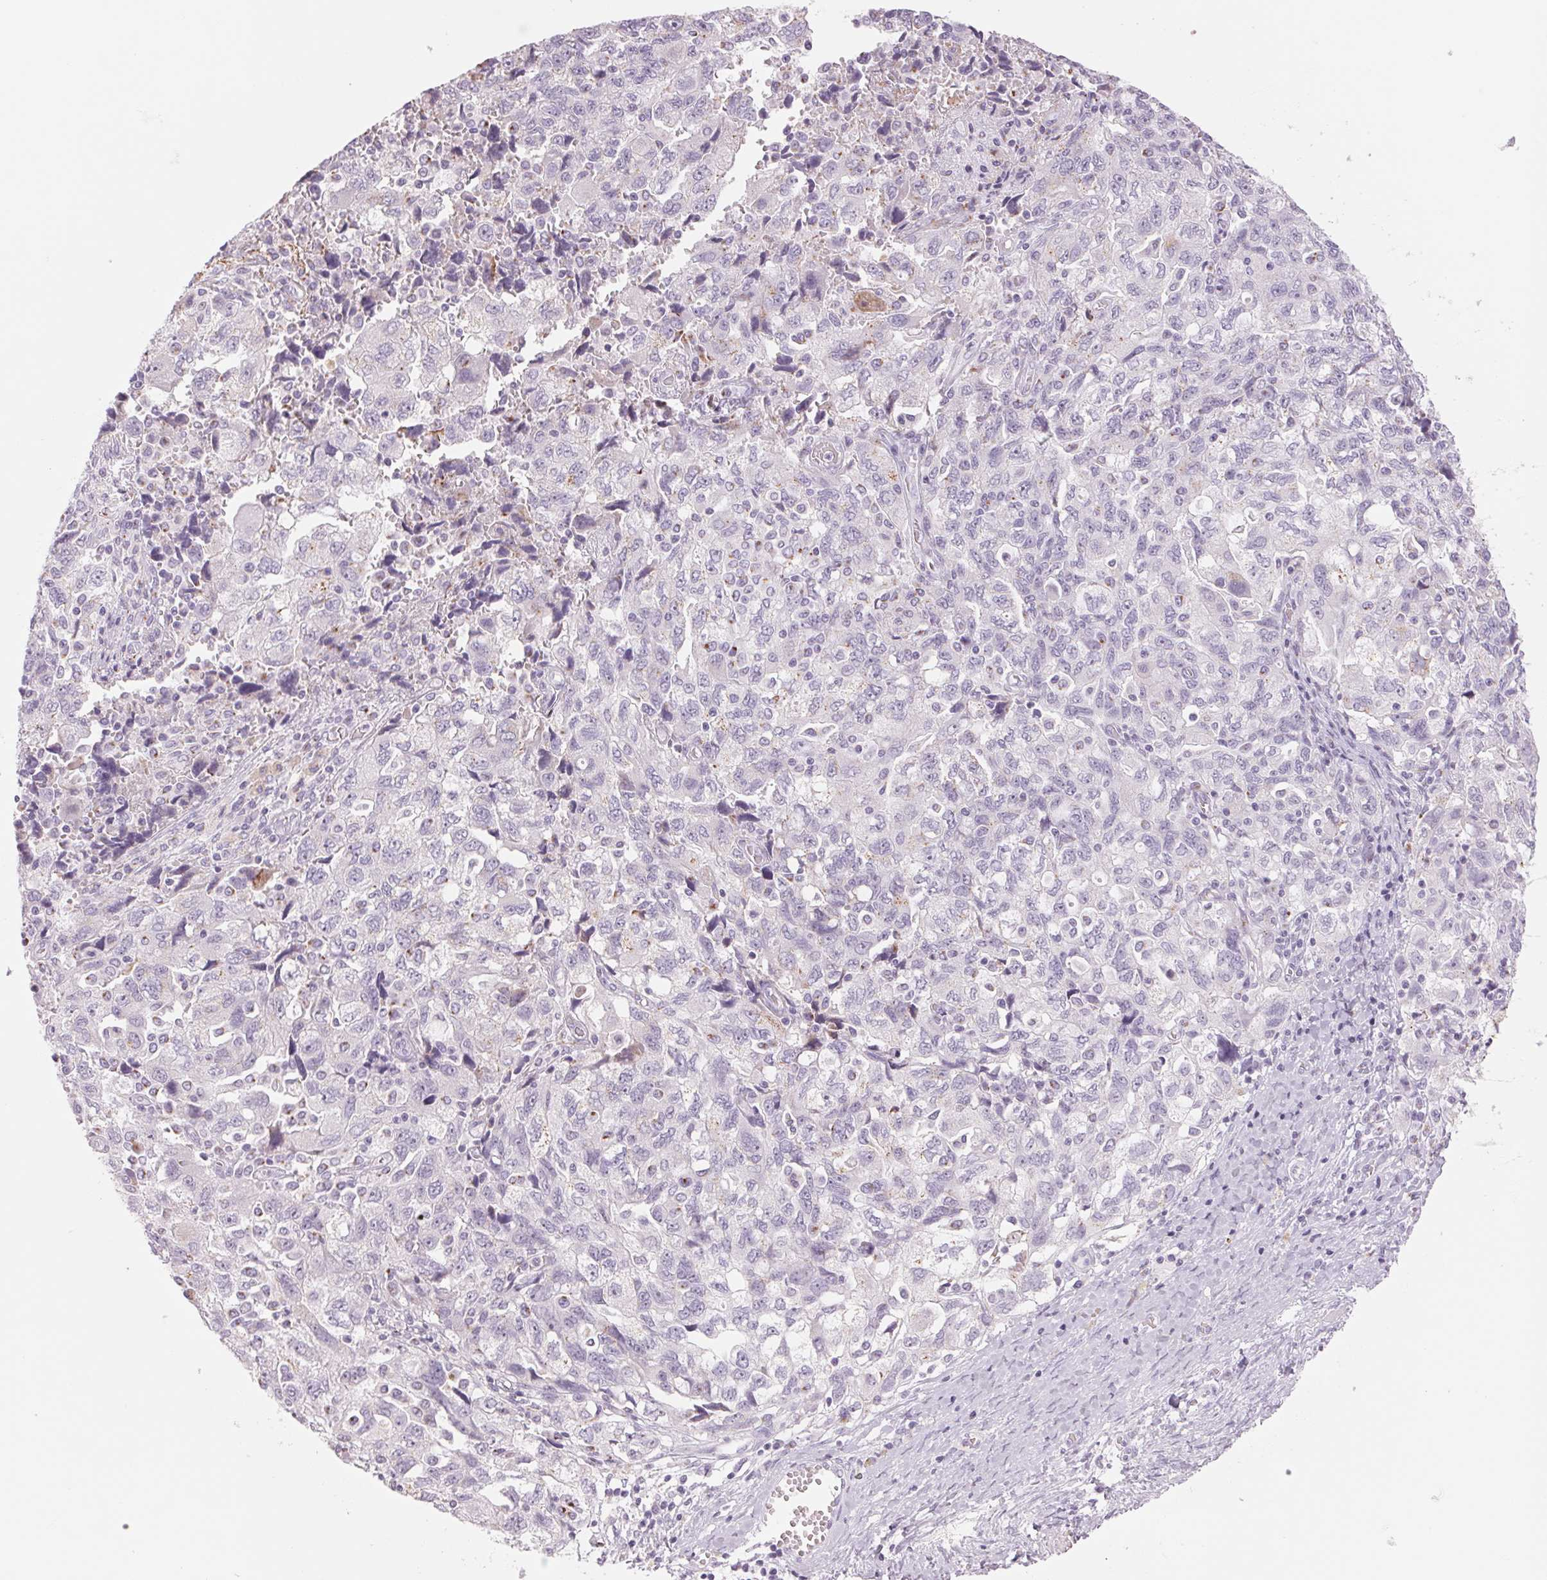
{"staining": {"intensity": "negative", "quantity": "none", "location": "none"}, "tissue": "ovarian cancer", "cell_type": "Tumor cells", "image_type": "cancer", "snomed": [{"axis": "morphology", "description": "Carcinoma, NOS"}, {"axis": "morphology", "description": "Cystadenocarcinoma, serous, NOS"}, {"axis": "topography", "description": "Ovary"}], "caption": "Immunohistochemical staining of human ovarian cancer displays no significant staining in tumor cells.", "gene": "GALNT7", "patient": {"sex": "female", "age": 69}}